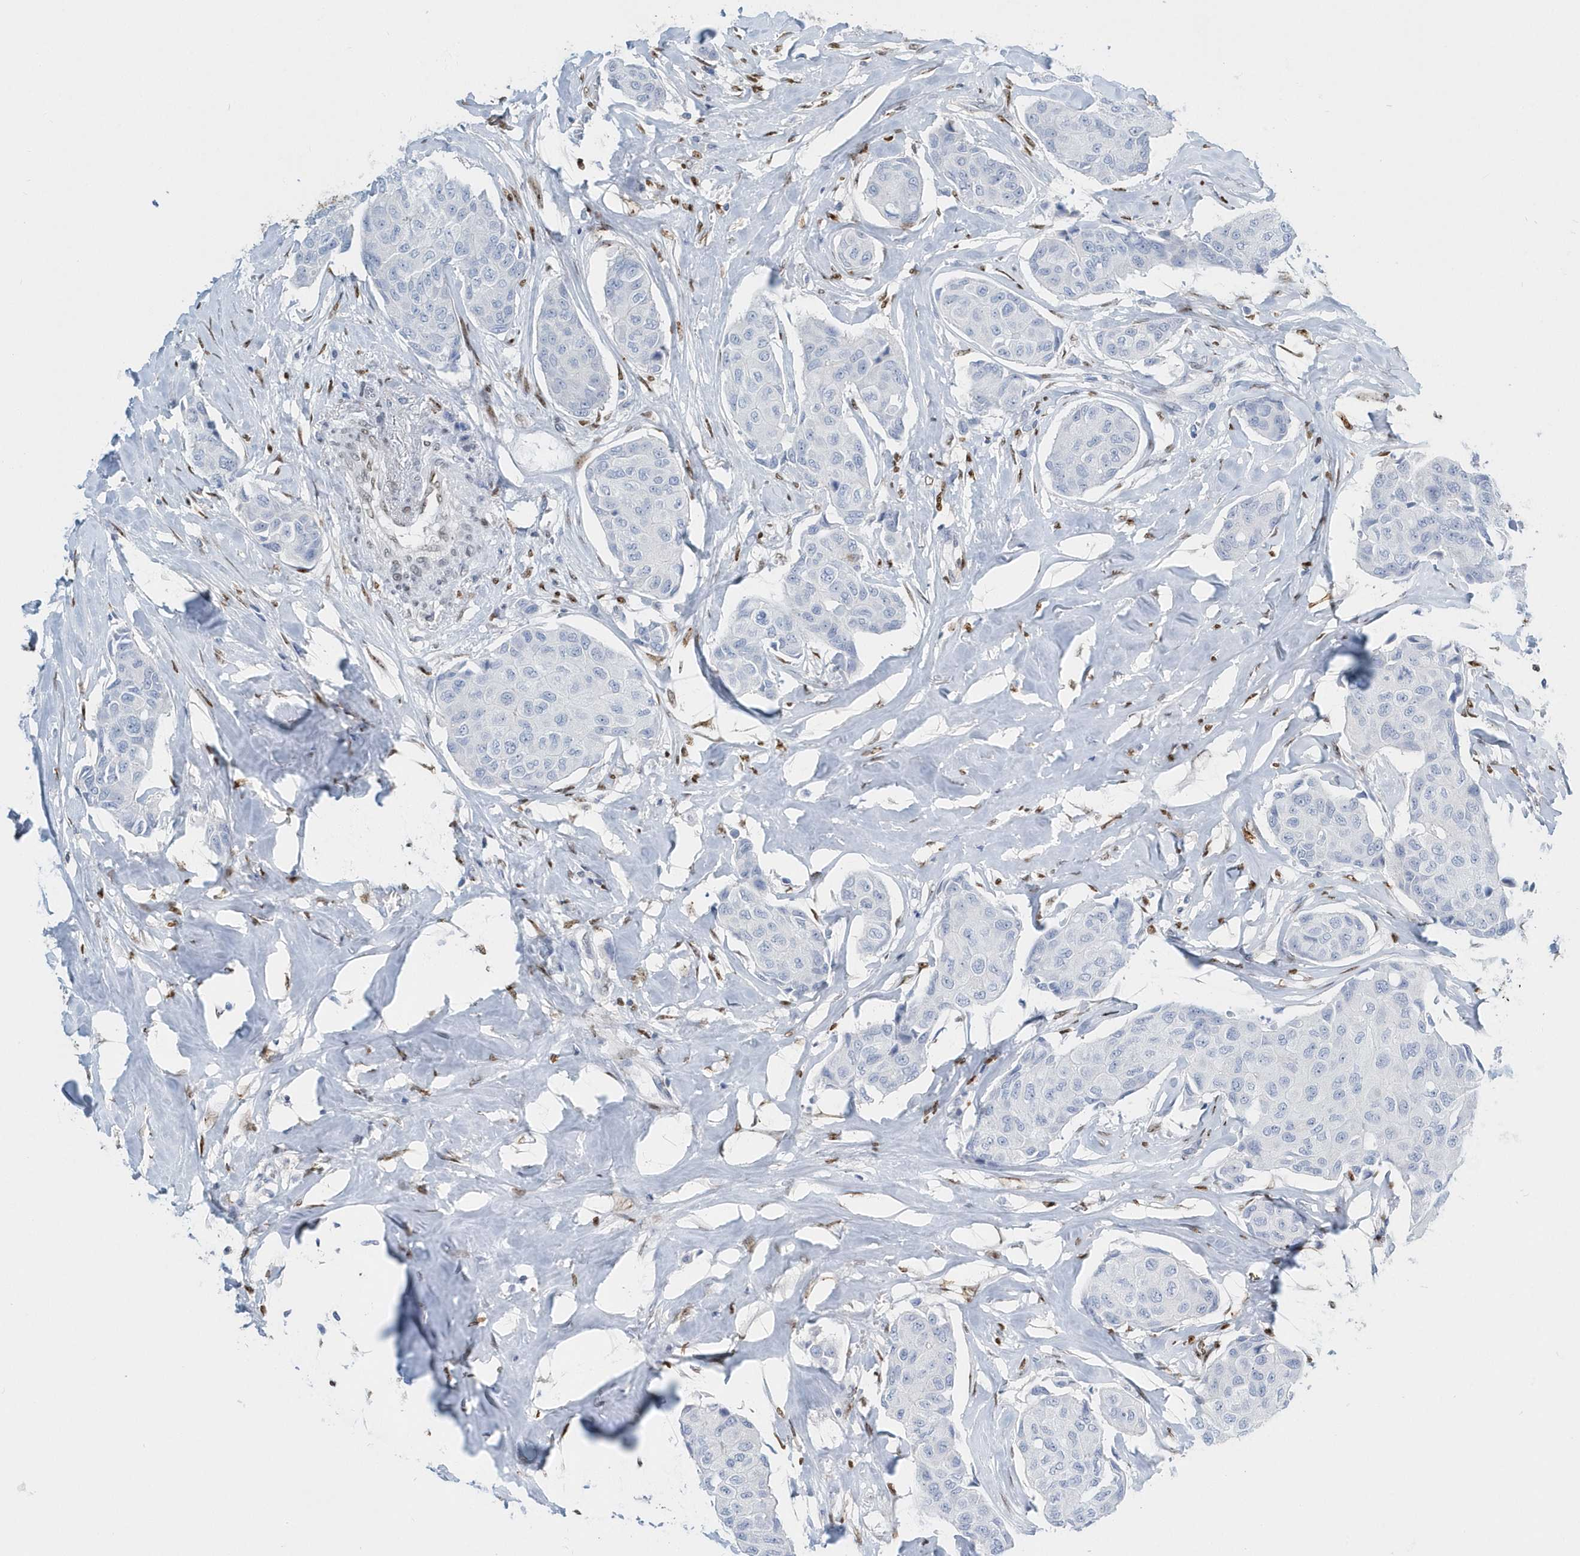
{"staining": {"intensity": "negative", "quantity": "none", "location": "none"}, "tissue": "breast cancer", "cell_type": "Tumor cells", "image_type": "cancer", "snomed": [{"axis": "morphology", "description": "Duct carcinoma"}, {"axis": "topography", "description": "Breast"}], "caption": "Human breast intraductal carcinoma stained for a protein using immunohistochemistry reveals no positivity in tumor cells.", "gene": "MACROH2A2", "patient": {"sex": "female", "age": 80}}